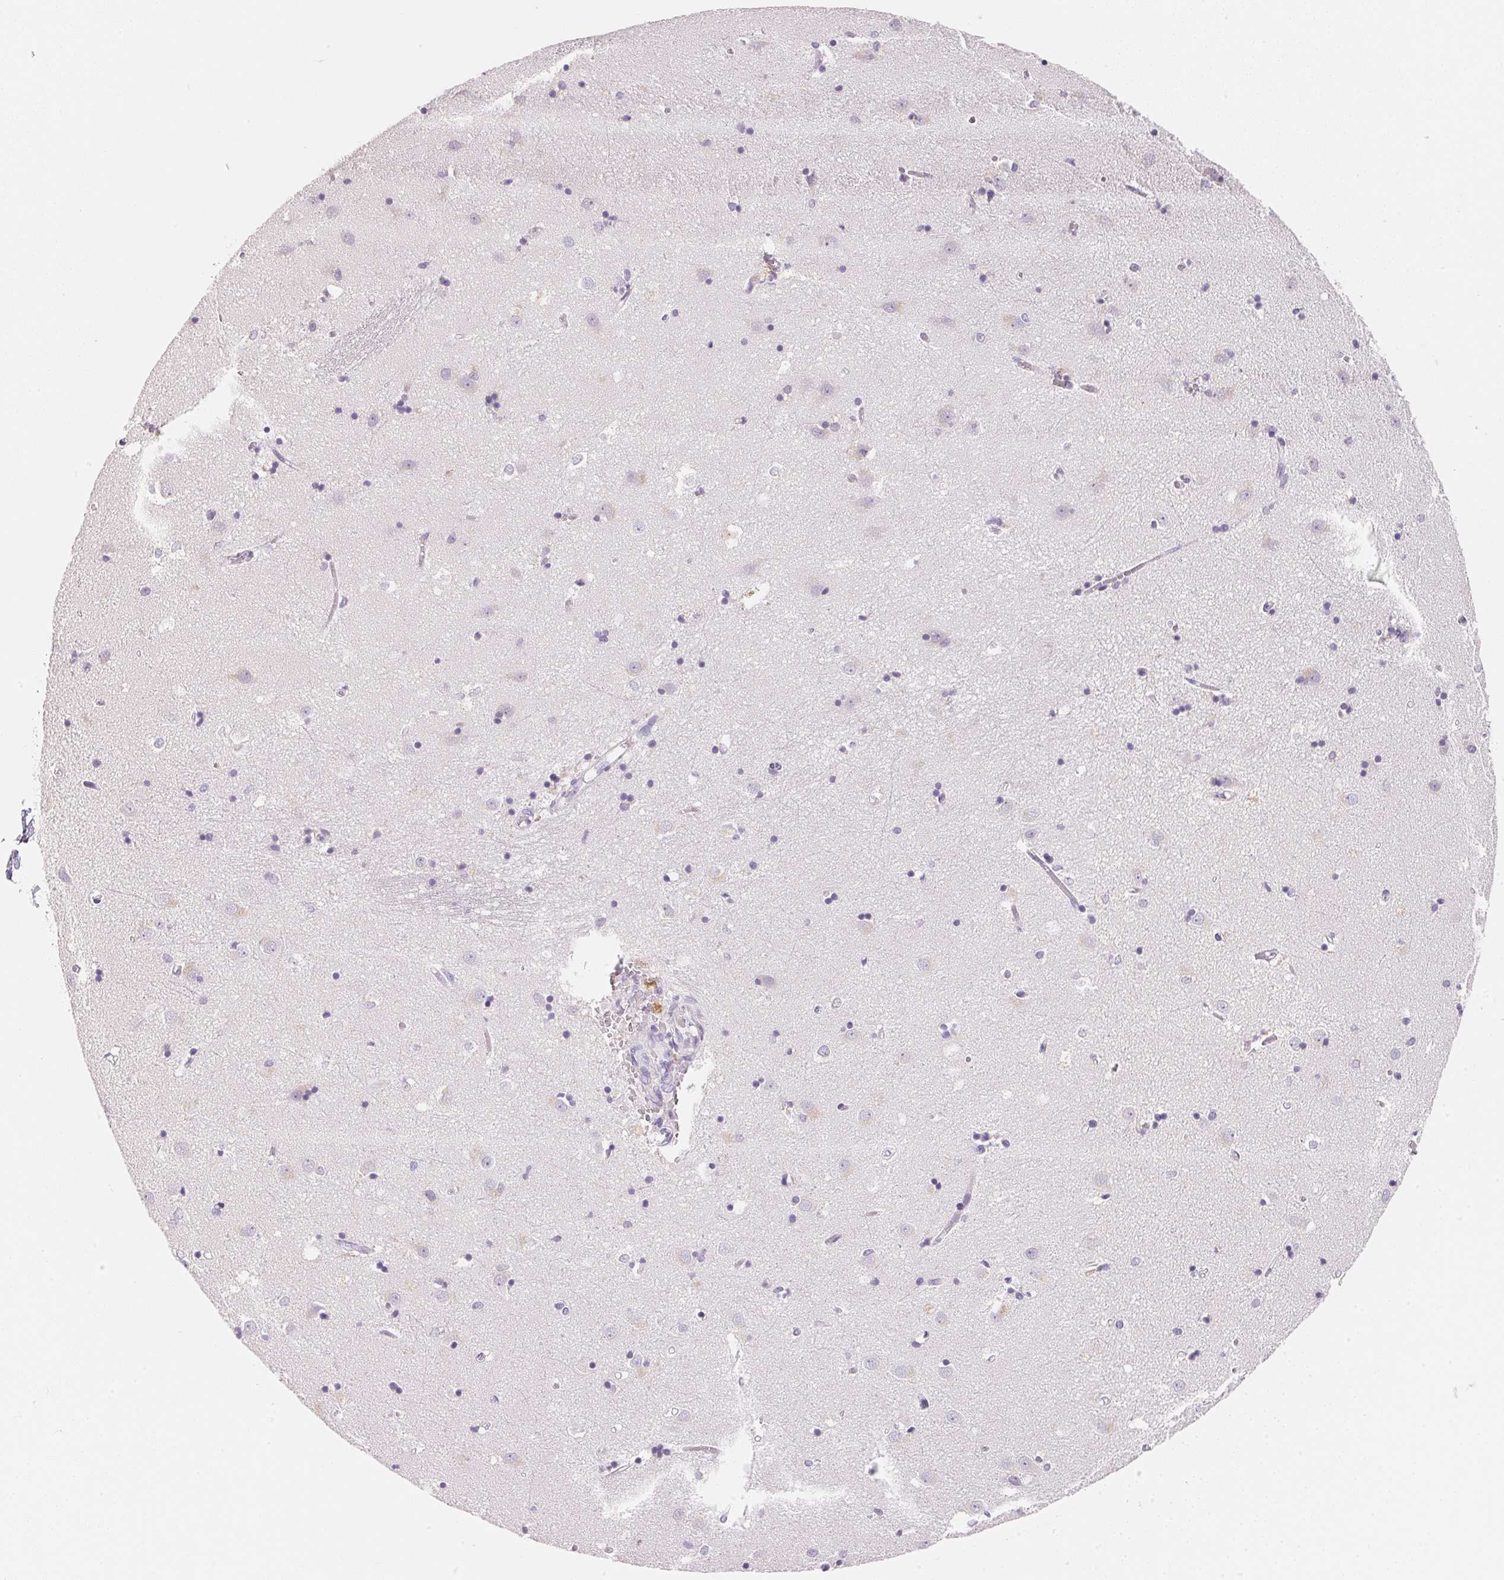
{"staining": {"intensity": "negative", "quantity": "none", "location": "none"}, "tissue": "caudate", "cell_type": "Glial cells", "image_type": "normal", "snomed": [{"axis": "morphology", "description": "Normal tissue, NOS"}, {"axis": "topography", "description": "Lateral ventricle wall"}], "caption": "IHC micrograph of normal caudate: caudate stained with DAB (3,3'-diaminobenzidine) shows no significant protein staining in glial cells.", "gene": "ACP3", "patient": {"sex": "male", "age": 54}}